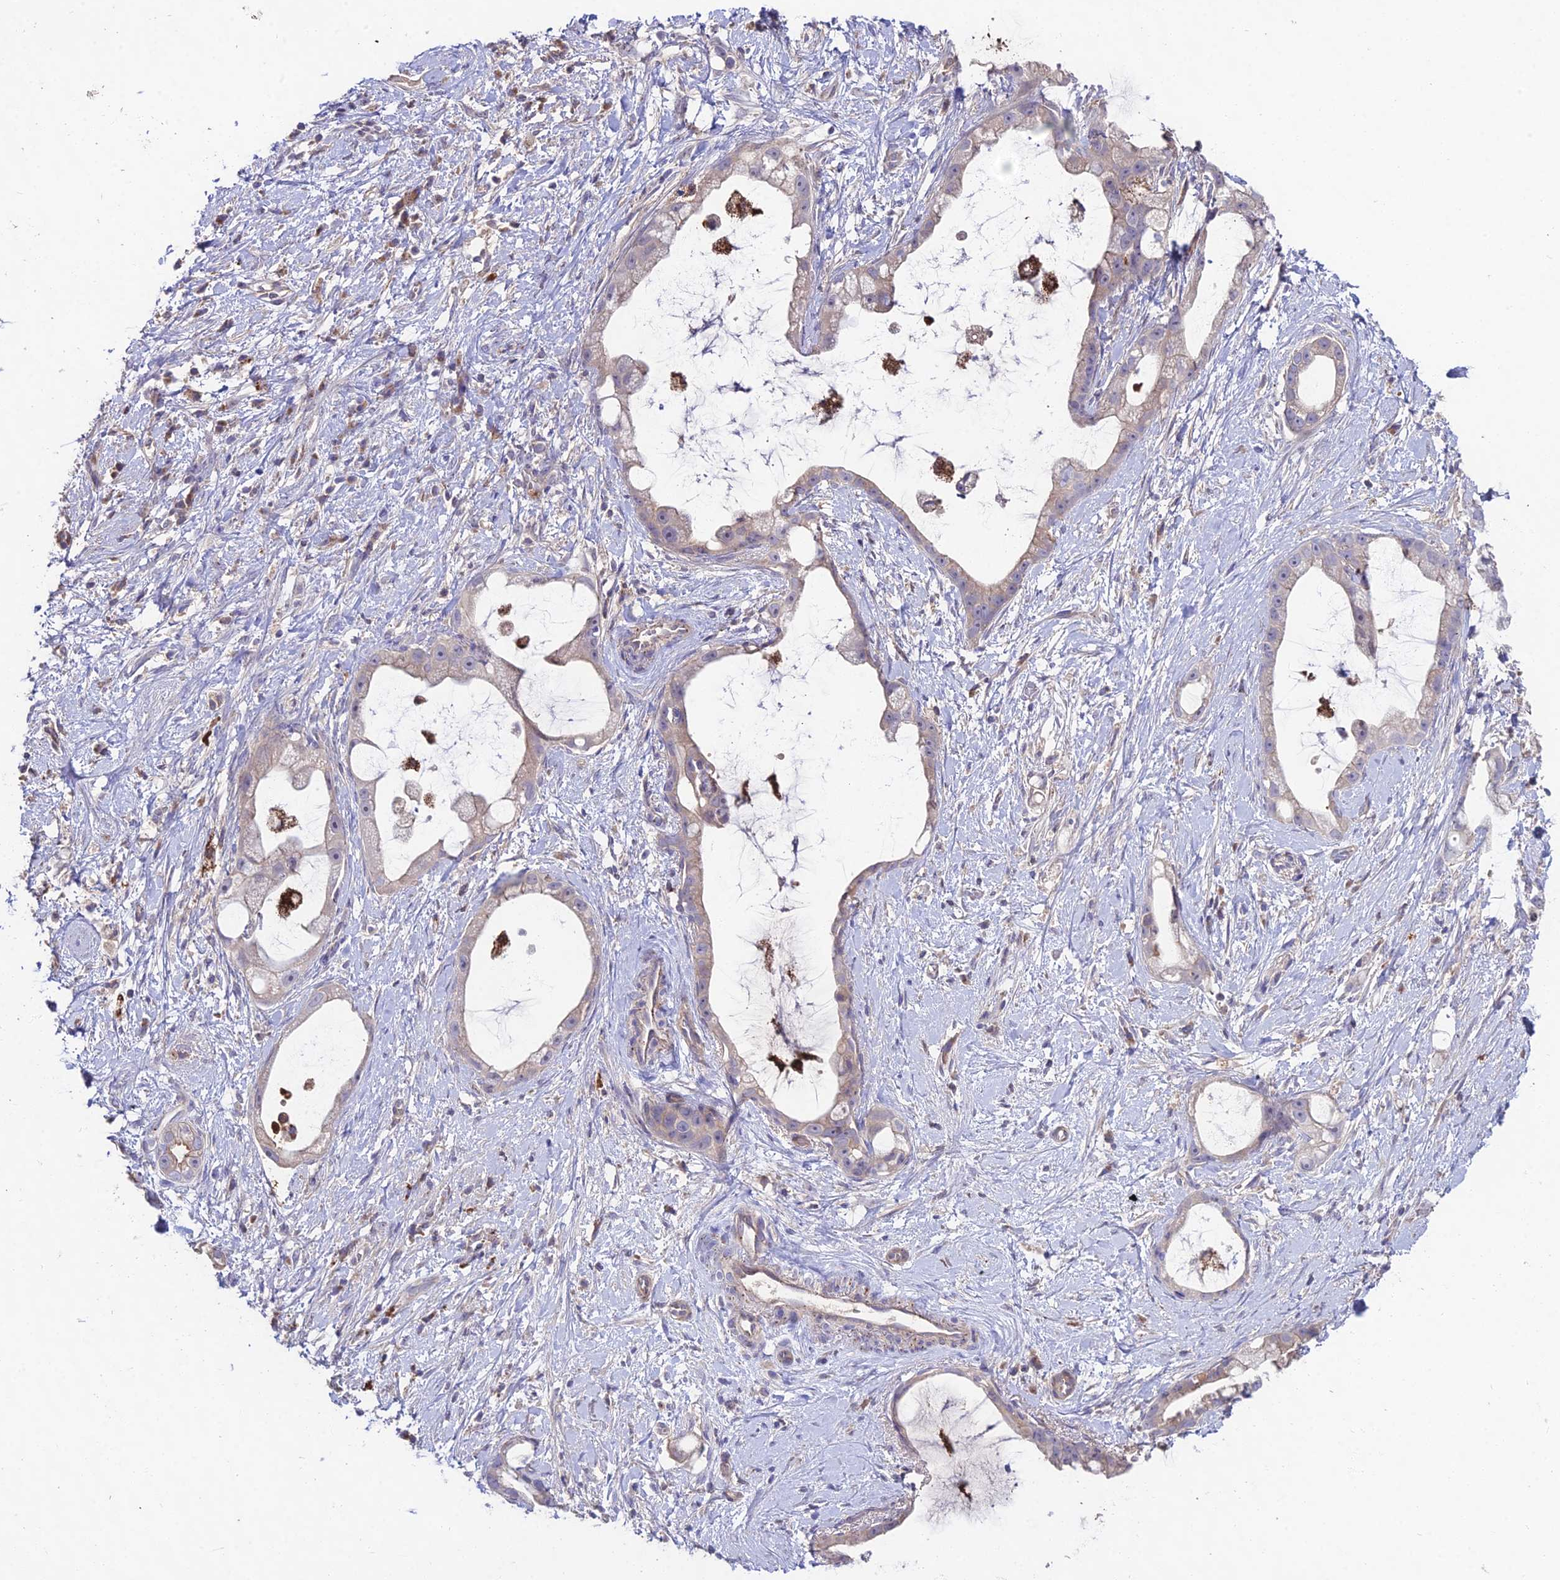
{"staining": {"intensity": "weak", "quantity": "25%-75%", "location": "cytoplasmic/membranous"}, "tissue": "stomach cancer", "cell_type": "Tumor cells", "image_type": "cancer", "snomed": [{"axis": "morphology", "description": "Adenocarcinoma, NOS"}, {"axis": "topography", "description": "Stomach"}], "caption": "Protein expression analysis of stomach cancer demonstrates weak cytoplasmic/membranous staining in approximately 25%-75% of tumor cells.", "gene": "EID2", "patient": {"sex": "male", "age": 55}}